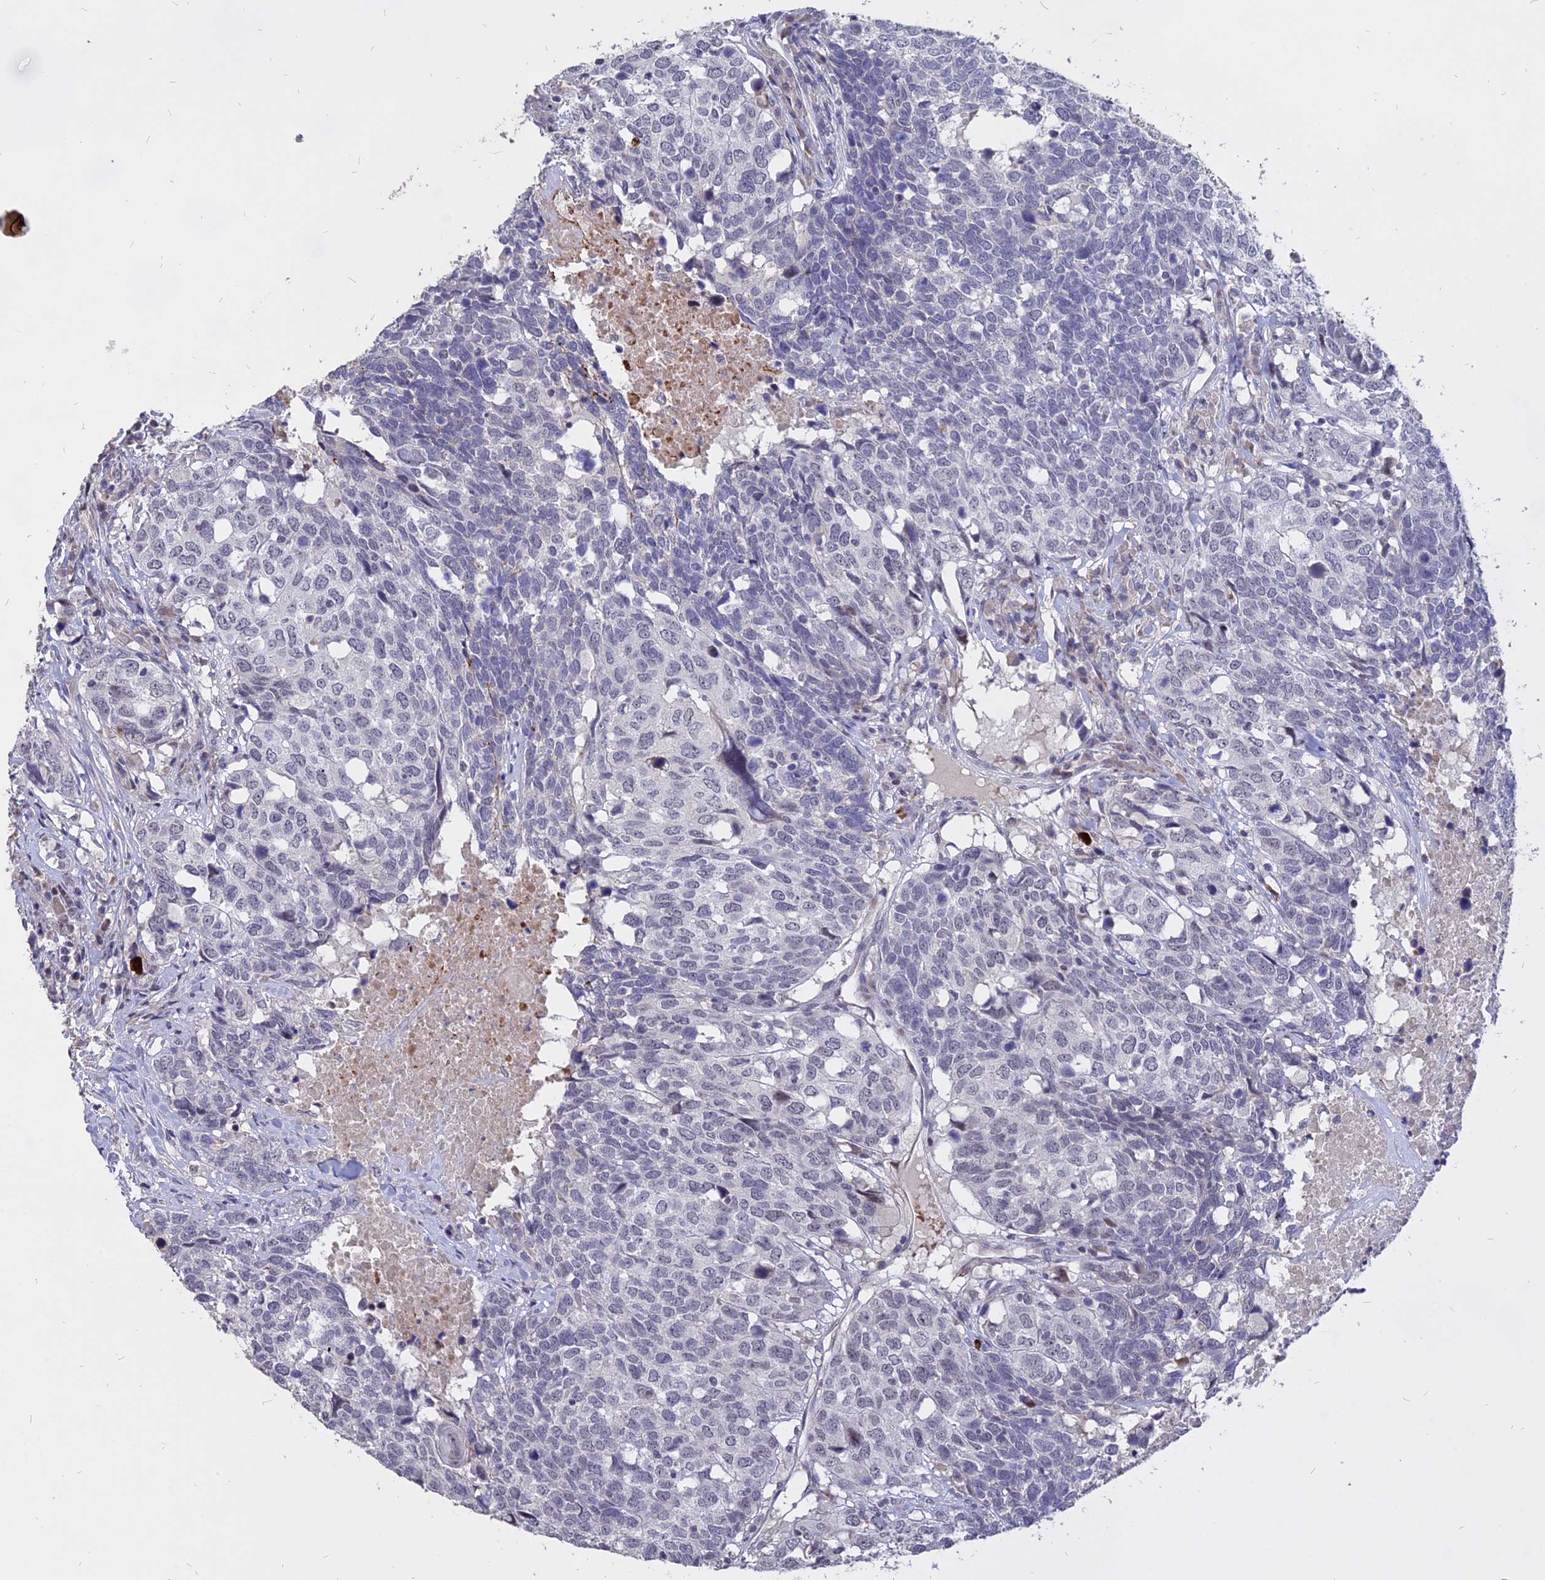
{"staining": {"intensity": "negative", "quantity": "none", "location": "none"}, "tissue": "head and neck cancer", "cell_type": "Tumor cells", "image_type": "cancer", "snomed": [{"axis": "morphology", "description": "Squamous cell carcinoma, NOS"}, {"axis": "topography", "description": "Head-Neck"}], "caption": "Photomicrograph shows no protein staining in tumor cells of squamous cell carcinoma (head and neck) tissue. (IHC, brightfield microscopy, high magnification).", "gene": "TMEM263", "patient": {"sex": "male", "age": 66}}